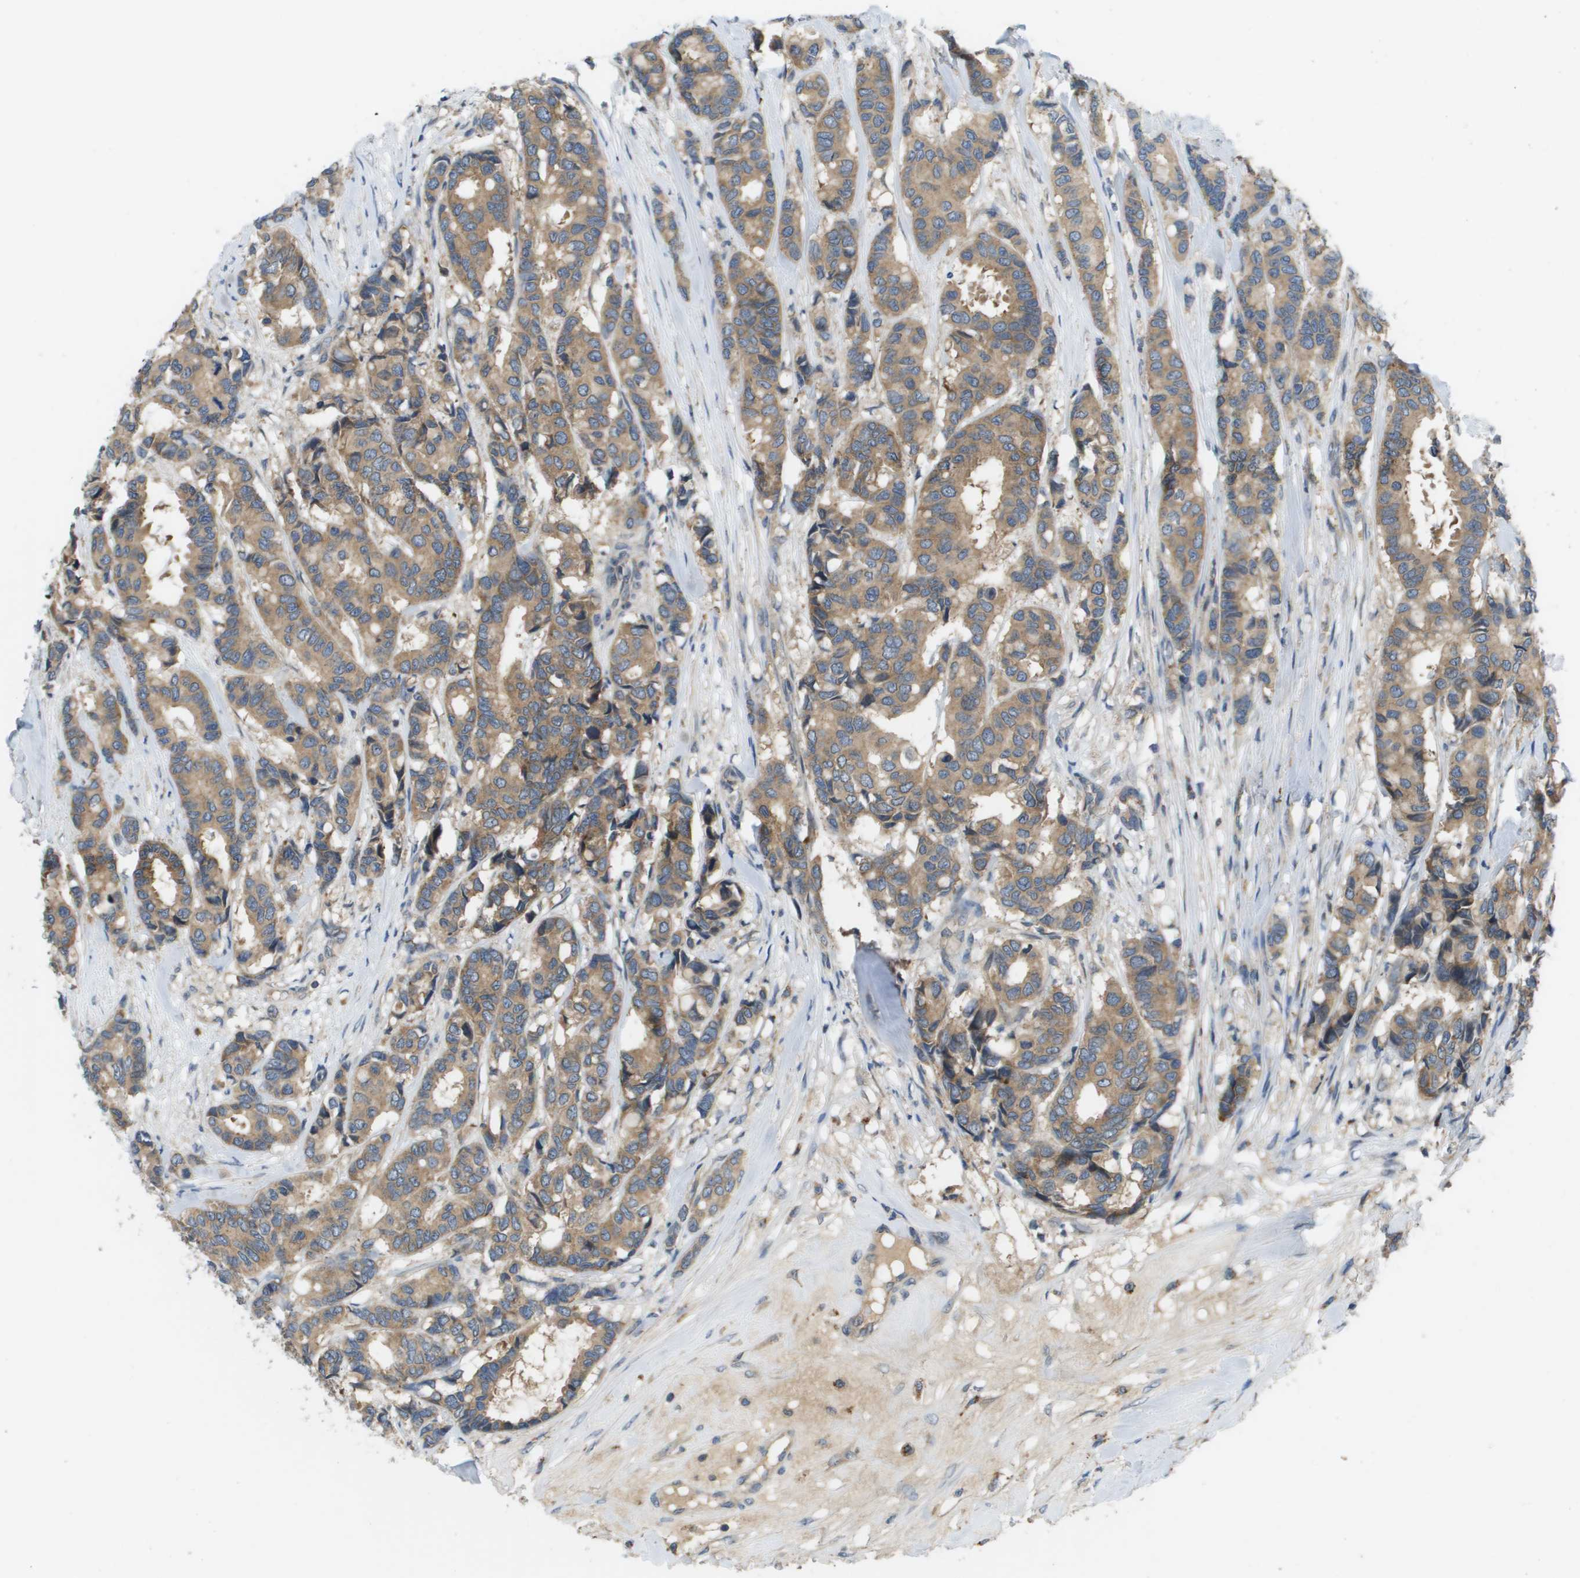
{"staining": {"intensity": "moderate", "quantity": ">75%", "location": "cytoplasmic/membranous"}, "tissue": "breast cancer", "cell_type": "Tumor cells", "image_type": "cancer", "snomed": [{"axis": "morphology", "description": "Duct carcinoma"}, {"axis": "topography", "description": "Breast"}], "caption": "A brown stain highlights moderate cytoplasmic/membranous positivity of a protein in breast invasive ductal carcinoma tumor cells.", "gene": "SLC25A20", "patient": {"sex": "female", "age": 87}}